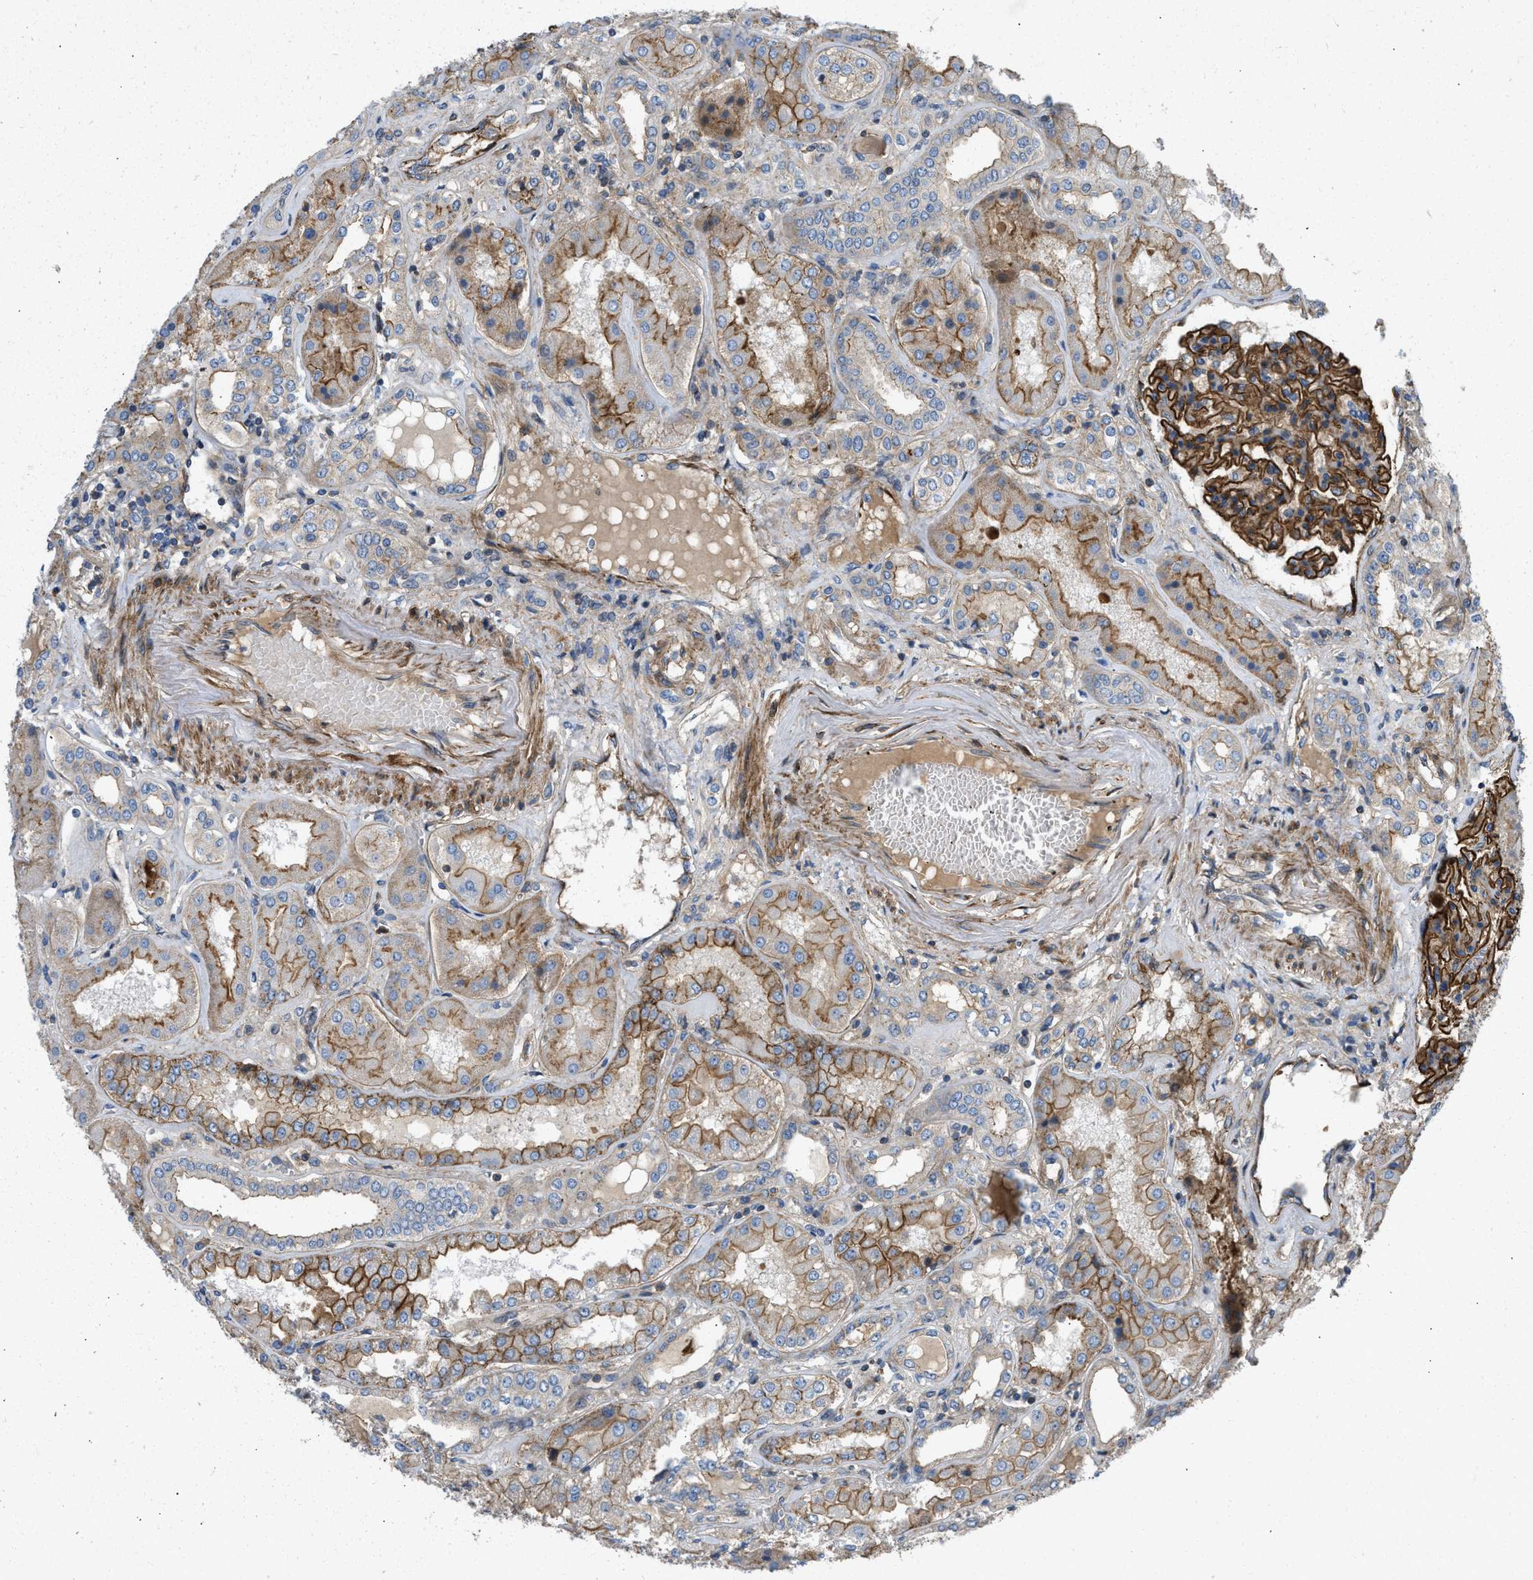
{"staining": {"intensity": "strong", "quantity": ">75%", "location": "cytoplasmic/membranous"}, "tissue": "kidney", "cell_type": "Cells in glomeruli", "image_type": "normal", "snomed": [{"axis": "morphology", "description": "Normal tissue, NOS"}, {"axis": "topography", "description": "Kidney"}], "caption": "A micrograph showing strong cytoplasmic/membranous positivity in approximately >75% of cells in glomeruli in normal kidney, as visualized by brown immunohistochemical staining.", "gene": "NYNRIN", "patient": {"sex": "female", "age": 56}}